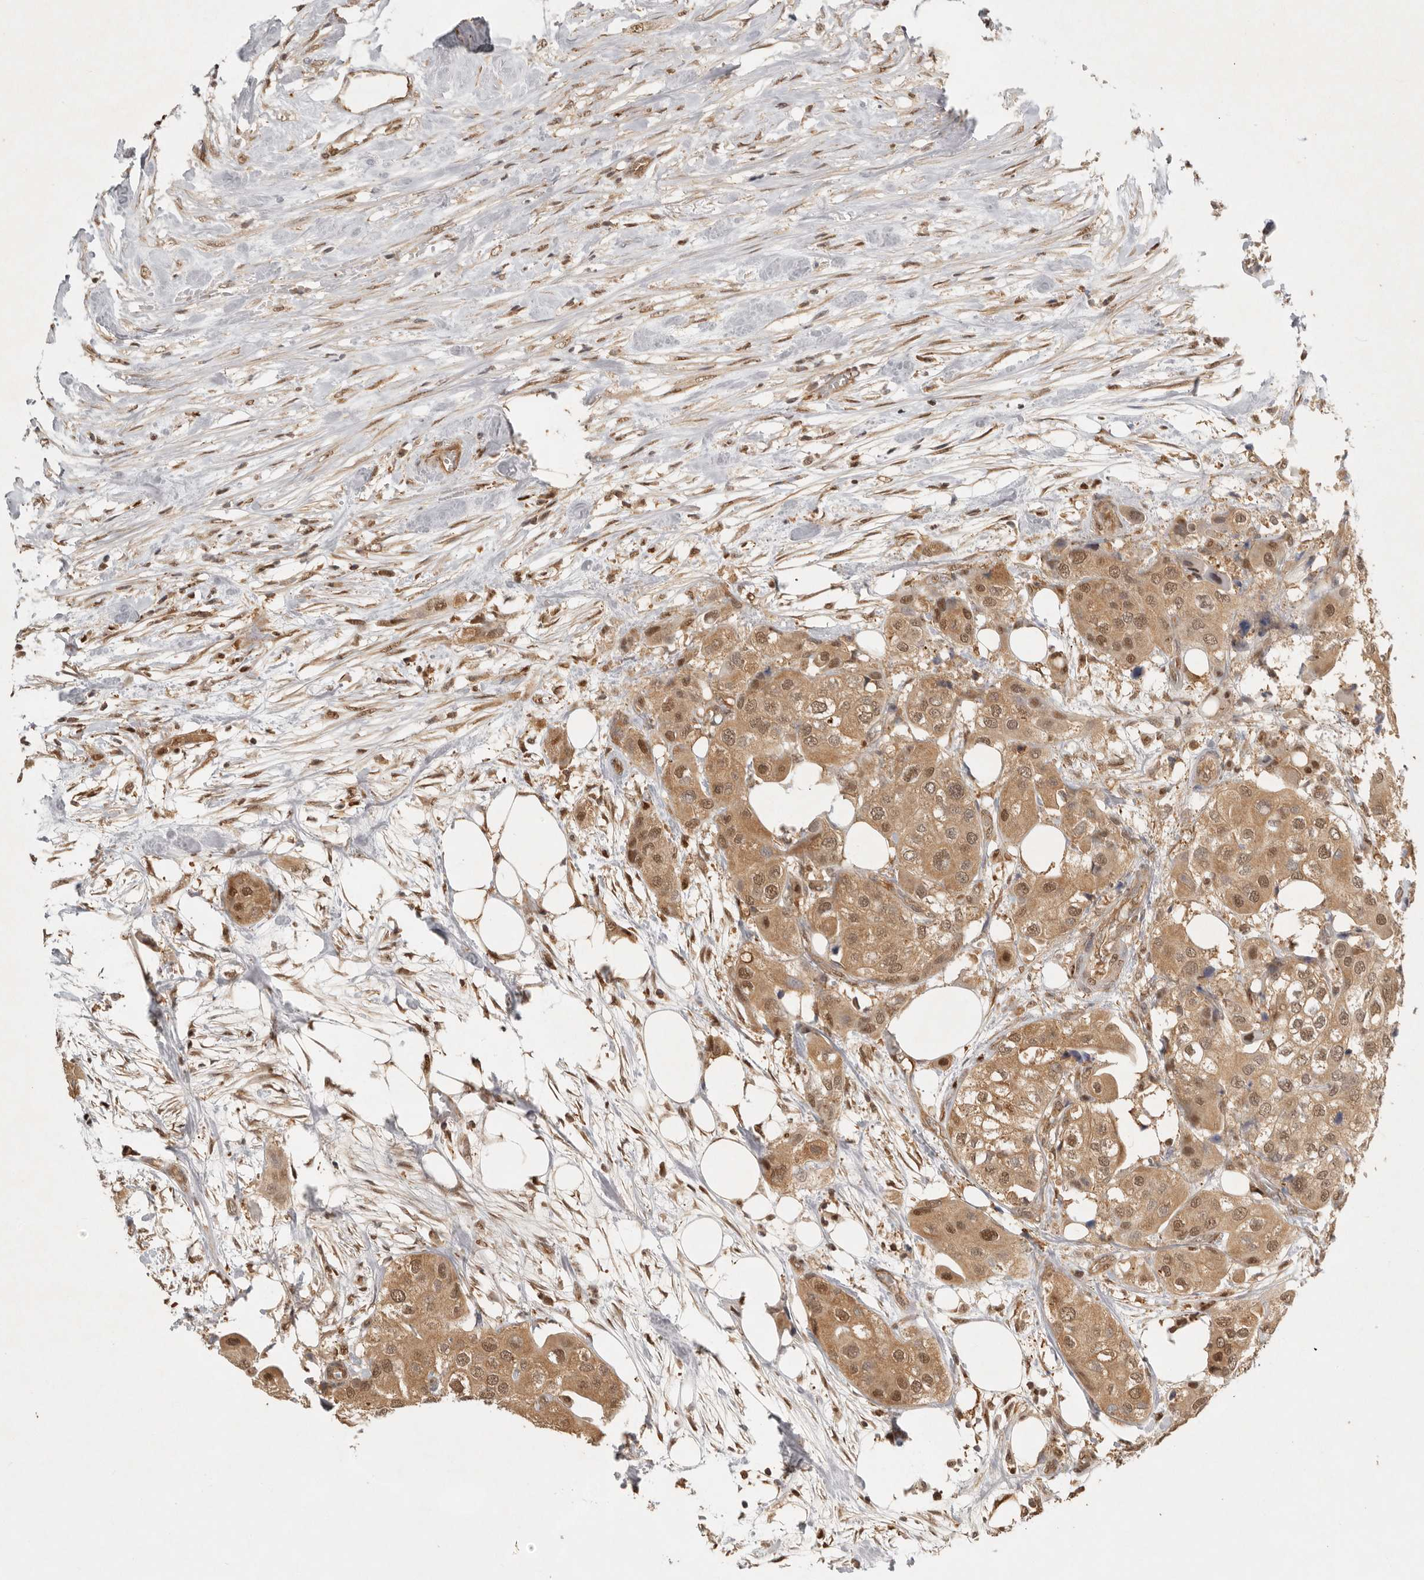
{"staining": {"intensity": "moderate", "quantity": ">75%", "location": "cytoplasmic/membranous,nuclear"}, "tissue": "urothelial cancer", "cell_type": "Tumor cells", "image_type": "cancer", "snomed": [{"axis": "morphology", "description": "Urothelial carcinoma, High grade"}, {"axis": "topography", "description": "Urinary bladder"}], "caption": "The micrograph shows a brown stain indicating the presence of a protein in the cytoplasmic/membranous and nuclear of tumor cells in urothelial cancer.", "gene": "PSMA5", "patient": {"sex": "male", "age": 64}}